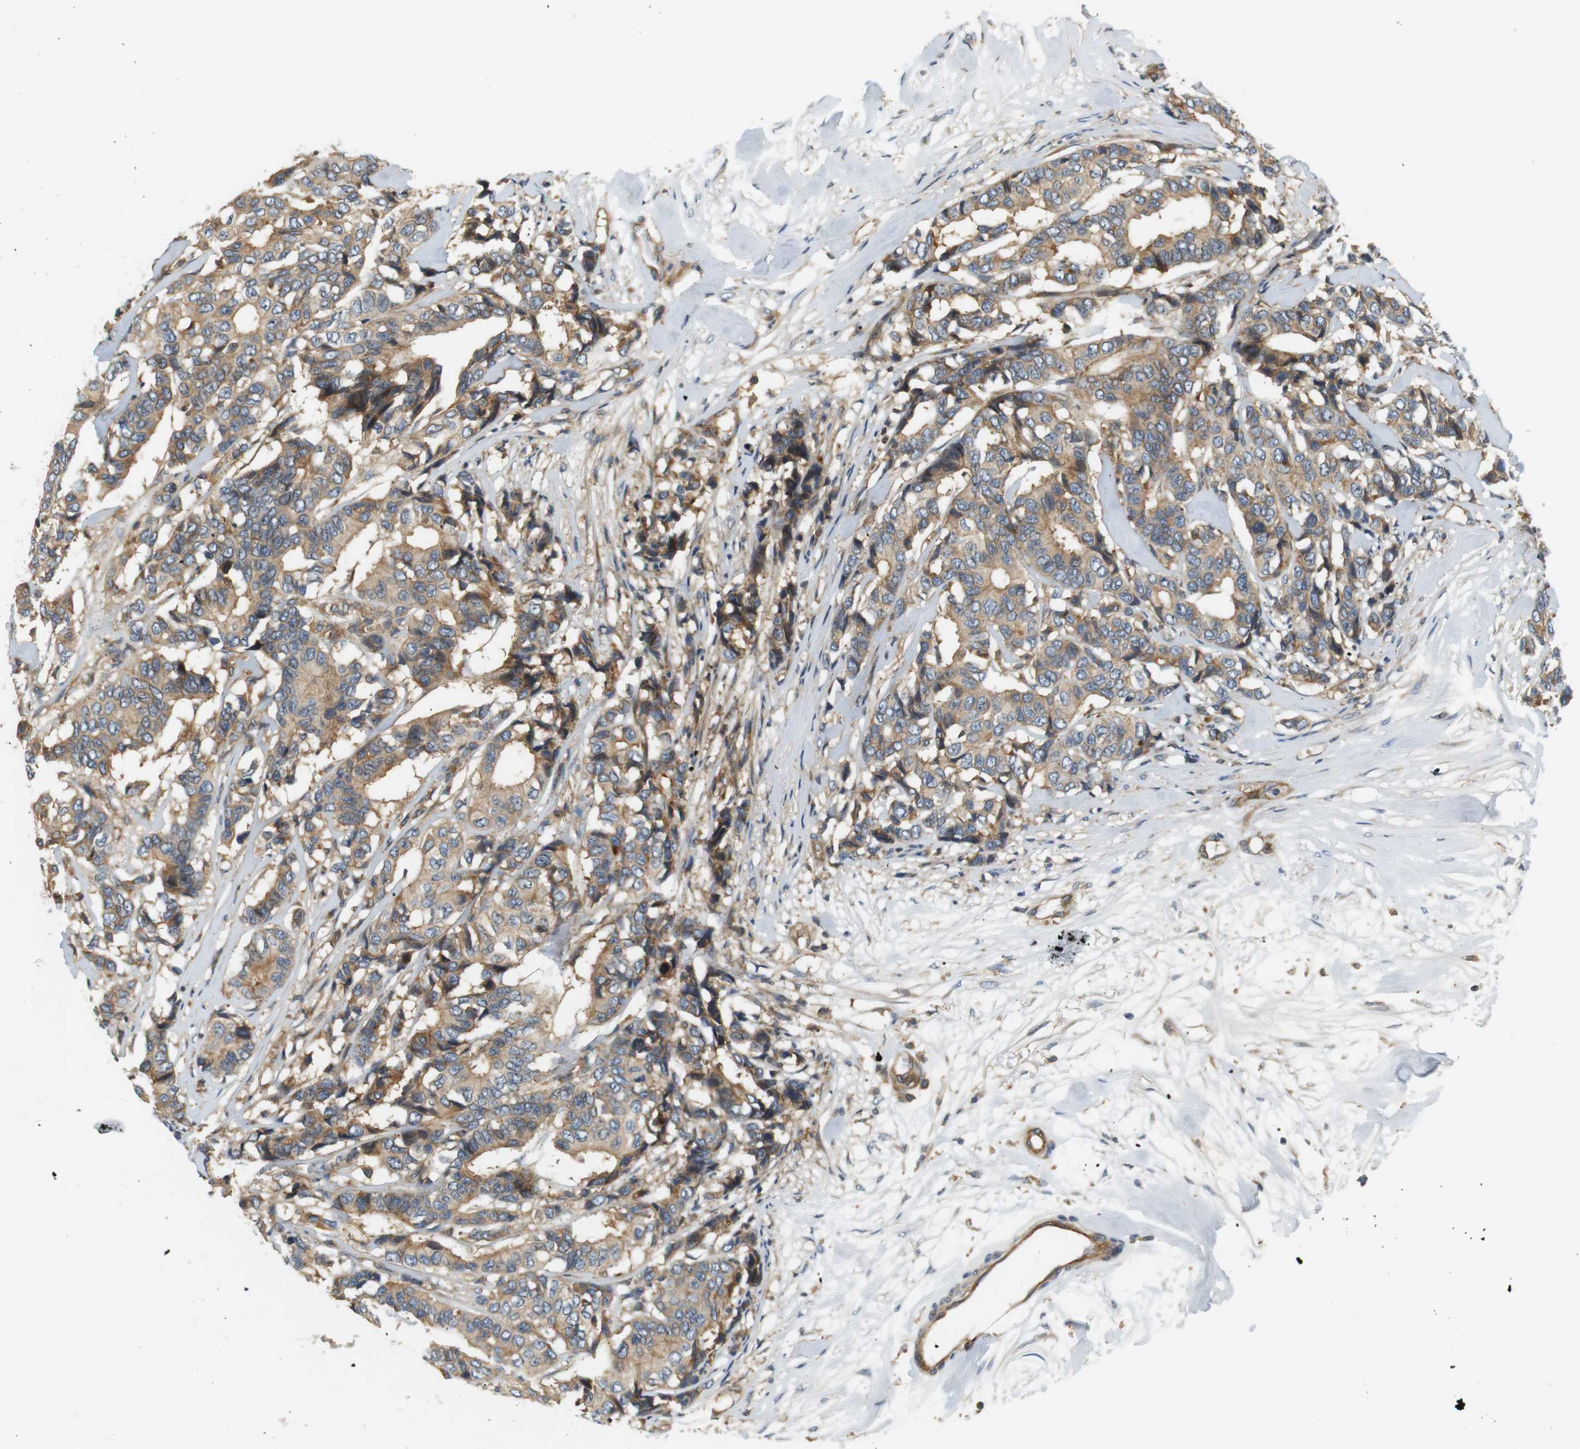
{"staining": {"intensity": "moderate", "quantity": ">75%", "location": "cytoplasmic/membranous"}, "tissue": "breast cancer", "cell_type": "Tumor cells", "image_type": "cancer", "snomed": [{"axis": "morphology", "description": "Duct carcinoma"}, {"axis": "topography", "description": "Breast"}], "caption": "A histopathology image showing moderate cytoplasmic/membranous expression in about >75% of tumor cells in invasive ductal carcinoma (breast), as visualized by brown immunohistochemical staining.", "gene": "SH3GLB1", "patient": {"sex": "female", "age": 87}}